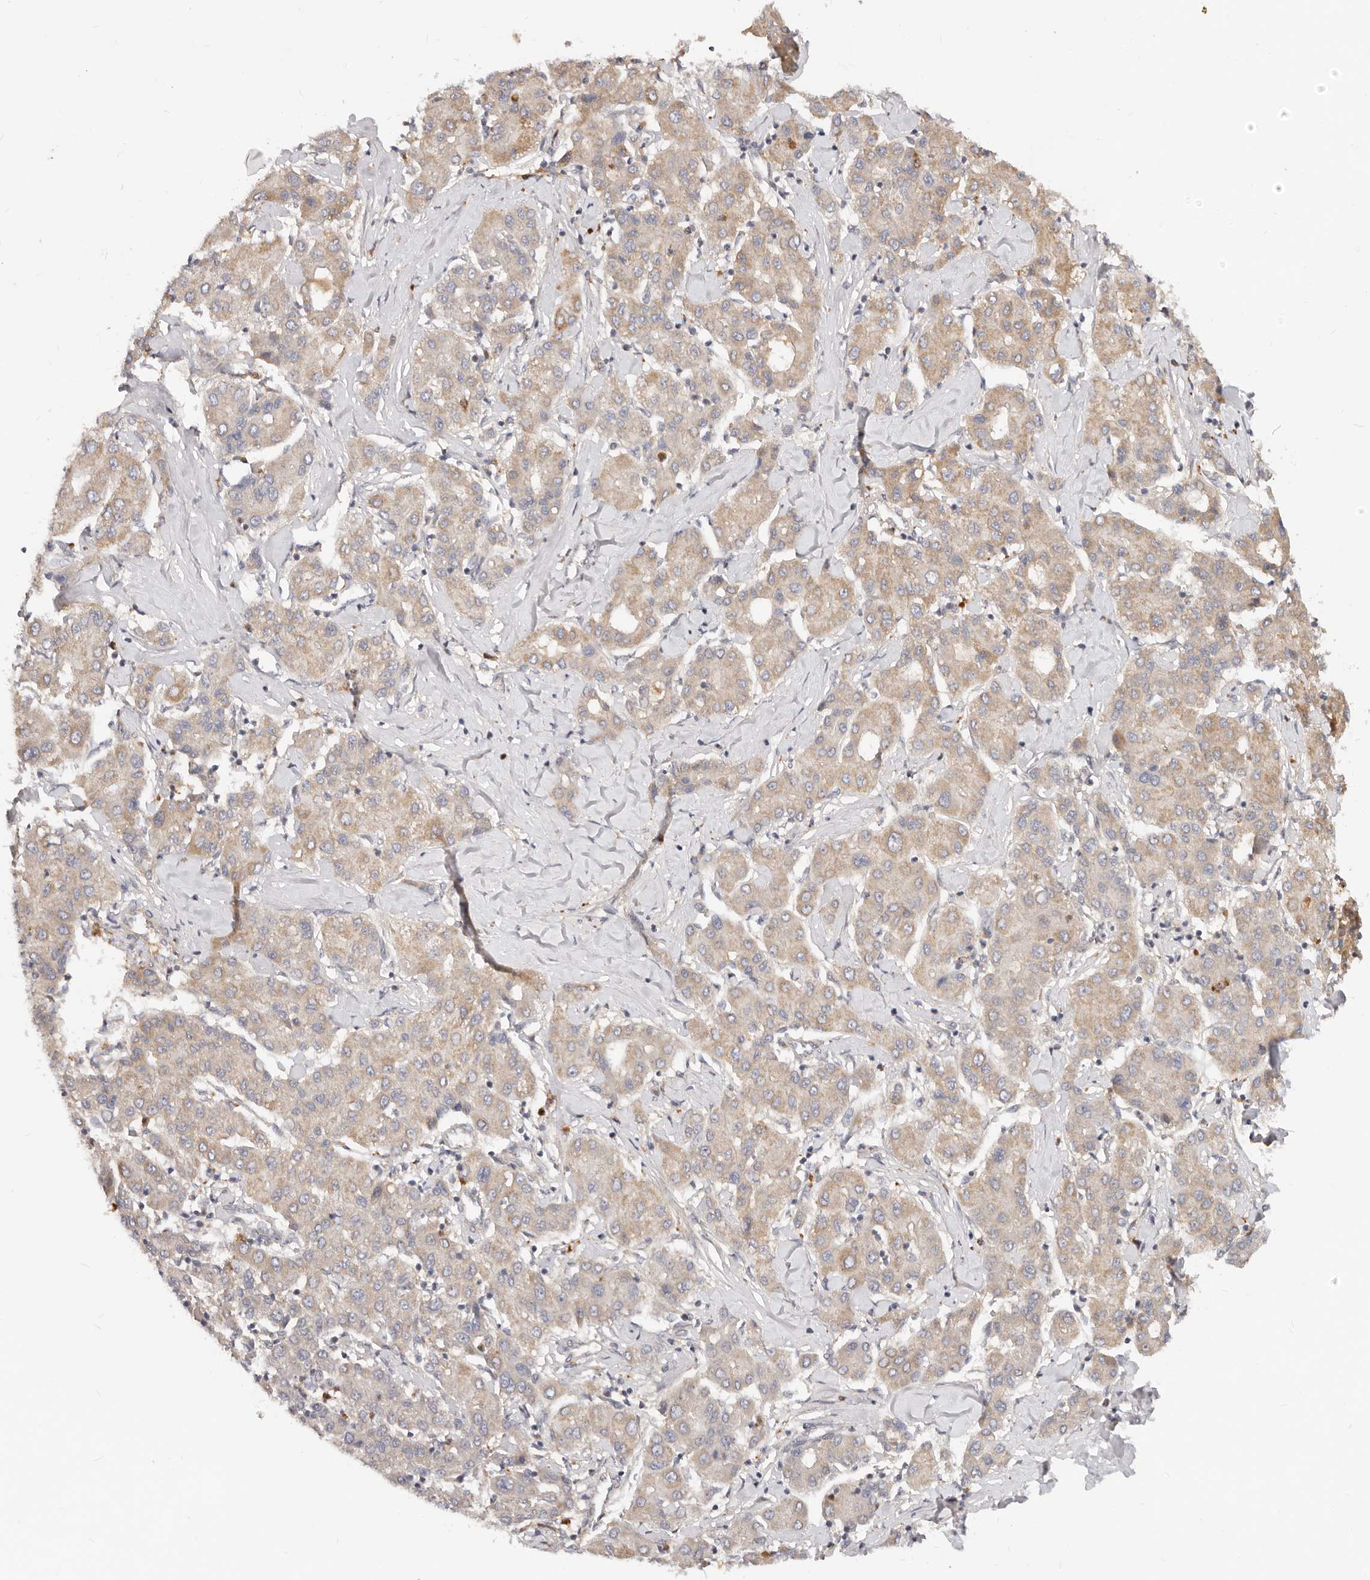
{"staining": {"intensity": "weak", "quantity": "25%-75%", "location": "cytoplasmic/membranous"}, "tissue": "liver cancer", "cell_type": "Tumor cells", "image_type": "cancer", "snomed": [{"axis": "morphology", "description": "Carcinoma, Hepatocellular, NOS"}, {"axis": "topography", "description": "Liver"}], "caption": "DAB (3,3'-diaminobenzidine) immunohistochemical staining of human liver hepatocellular carcinoma reveals weak cytoplasmic/membranous protein staining in approximately 25%-75% of tumor cells.", "gene": "USP49", "patient": {"sex": "male", "age": 65}}